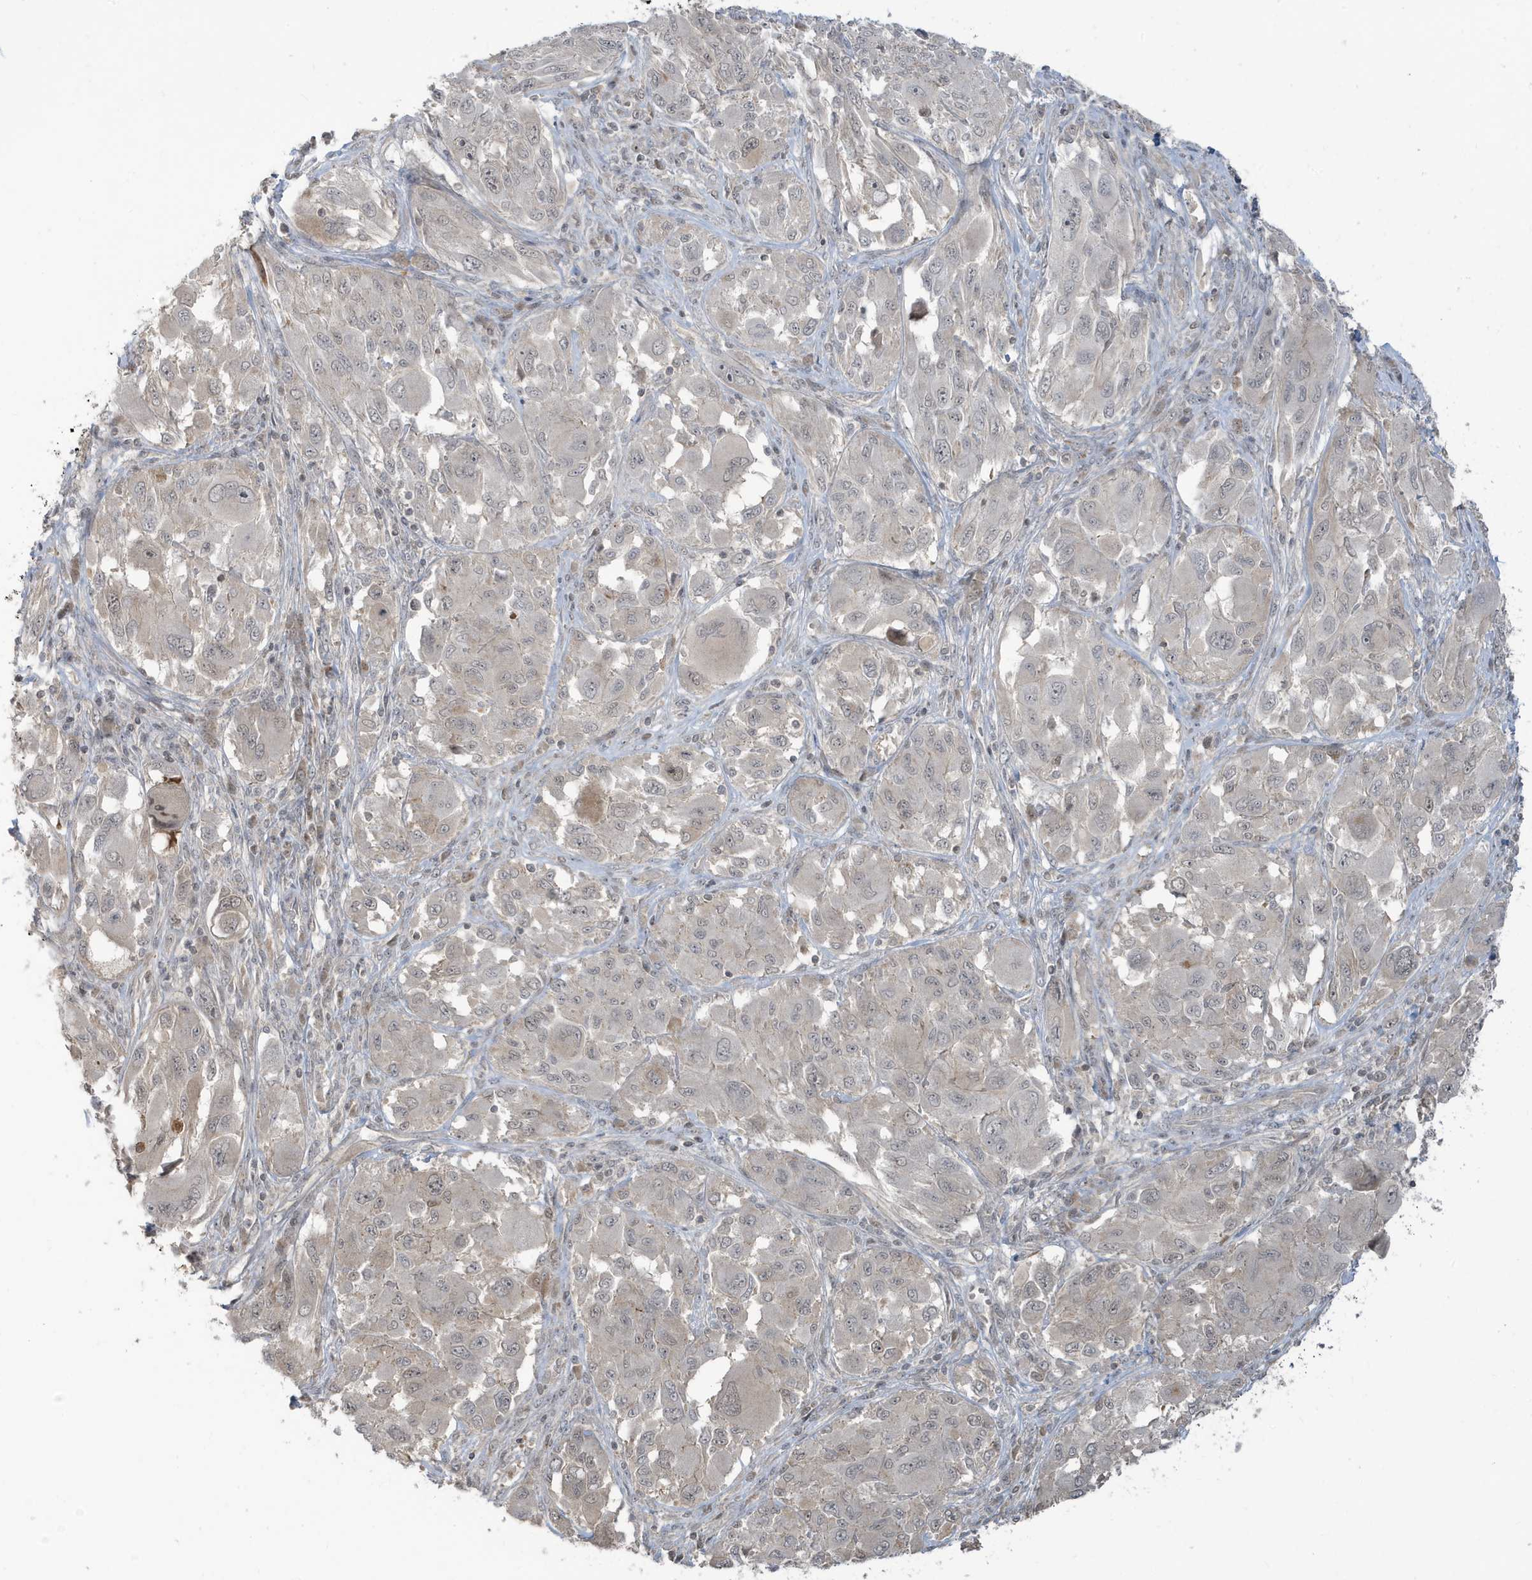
{"staining": {"intensity": "weak", "quantity": "<25%", "location": "cytoplasmic/membranous"}, "tissue": "melanoma", "cell_type": "Tumor cells", "image_type": "cancer", "snomed": [{"axis": "morphology", "description": "Malignant melanoma, NOS"}, {"axis": "topography", "description": "Skin"}], "caption": "Protein analysis of melanoma exhibits no significant staining in tumor cells.", "gene": "PRRT3", "patient": {"sex": "female", "age": 91}}